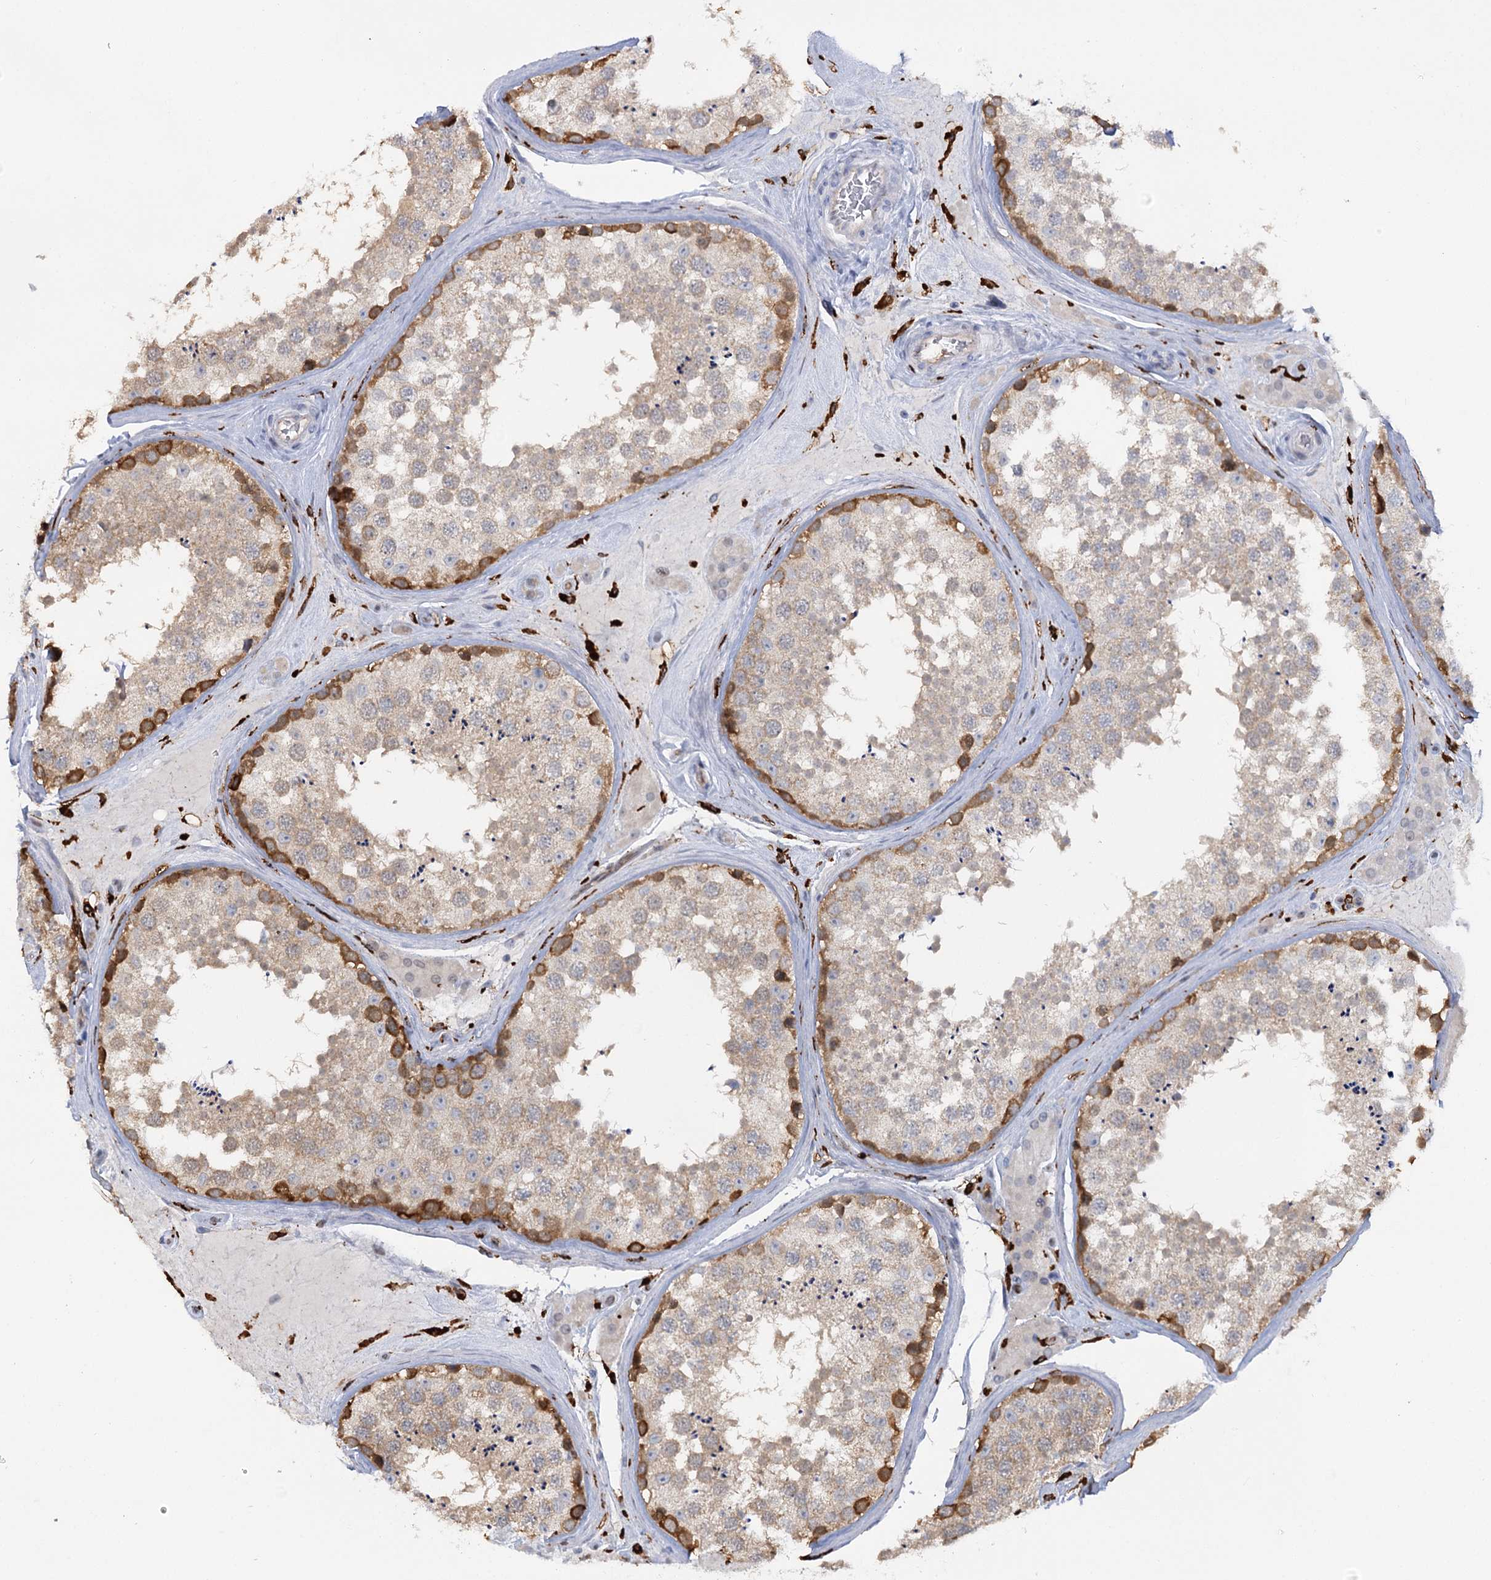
{"staining": {"intensity": "strong", "quantity": "<25%", "location": "cytoplasmic/membranous"}, "tissue": "testis", "cell_type": "Cells in seminiferous ducts", "image_type": "normal", "snomed": [{"axis": "morphology", "description": "Normal tissue, NOS"}, {"axis": "topography", "description": "Testis"}], "caption": "Immunohistochemistry (IHC) (DAB) staining of unremarkable human testis demonstrates strong cytoplasmic/membranous protein expression in approximately <25% of cells in seminiferous ducts. (DAB (3,3'-diaminobenzidine) IHC, brown staining for protein, blue staining for nuclei).", "gene": "PIWIL4", "patient": {"sex": "male", "age": 46}}